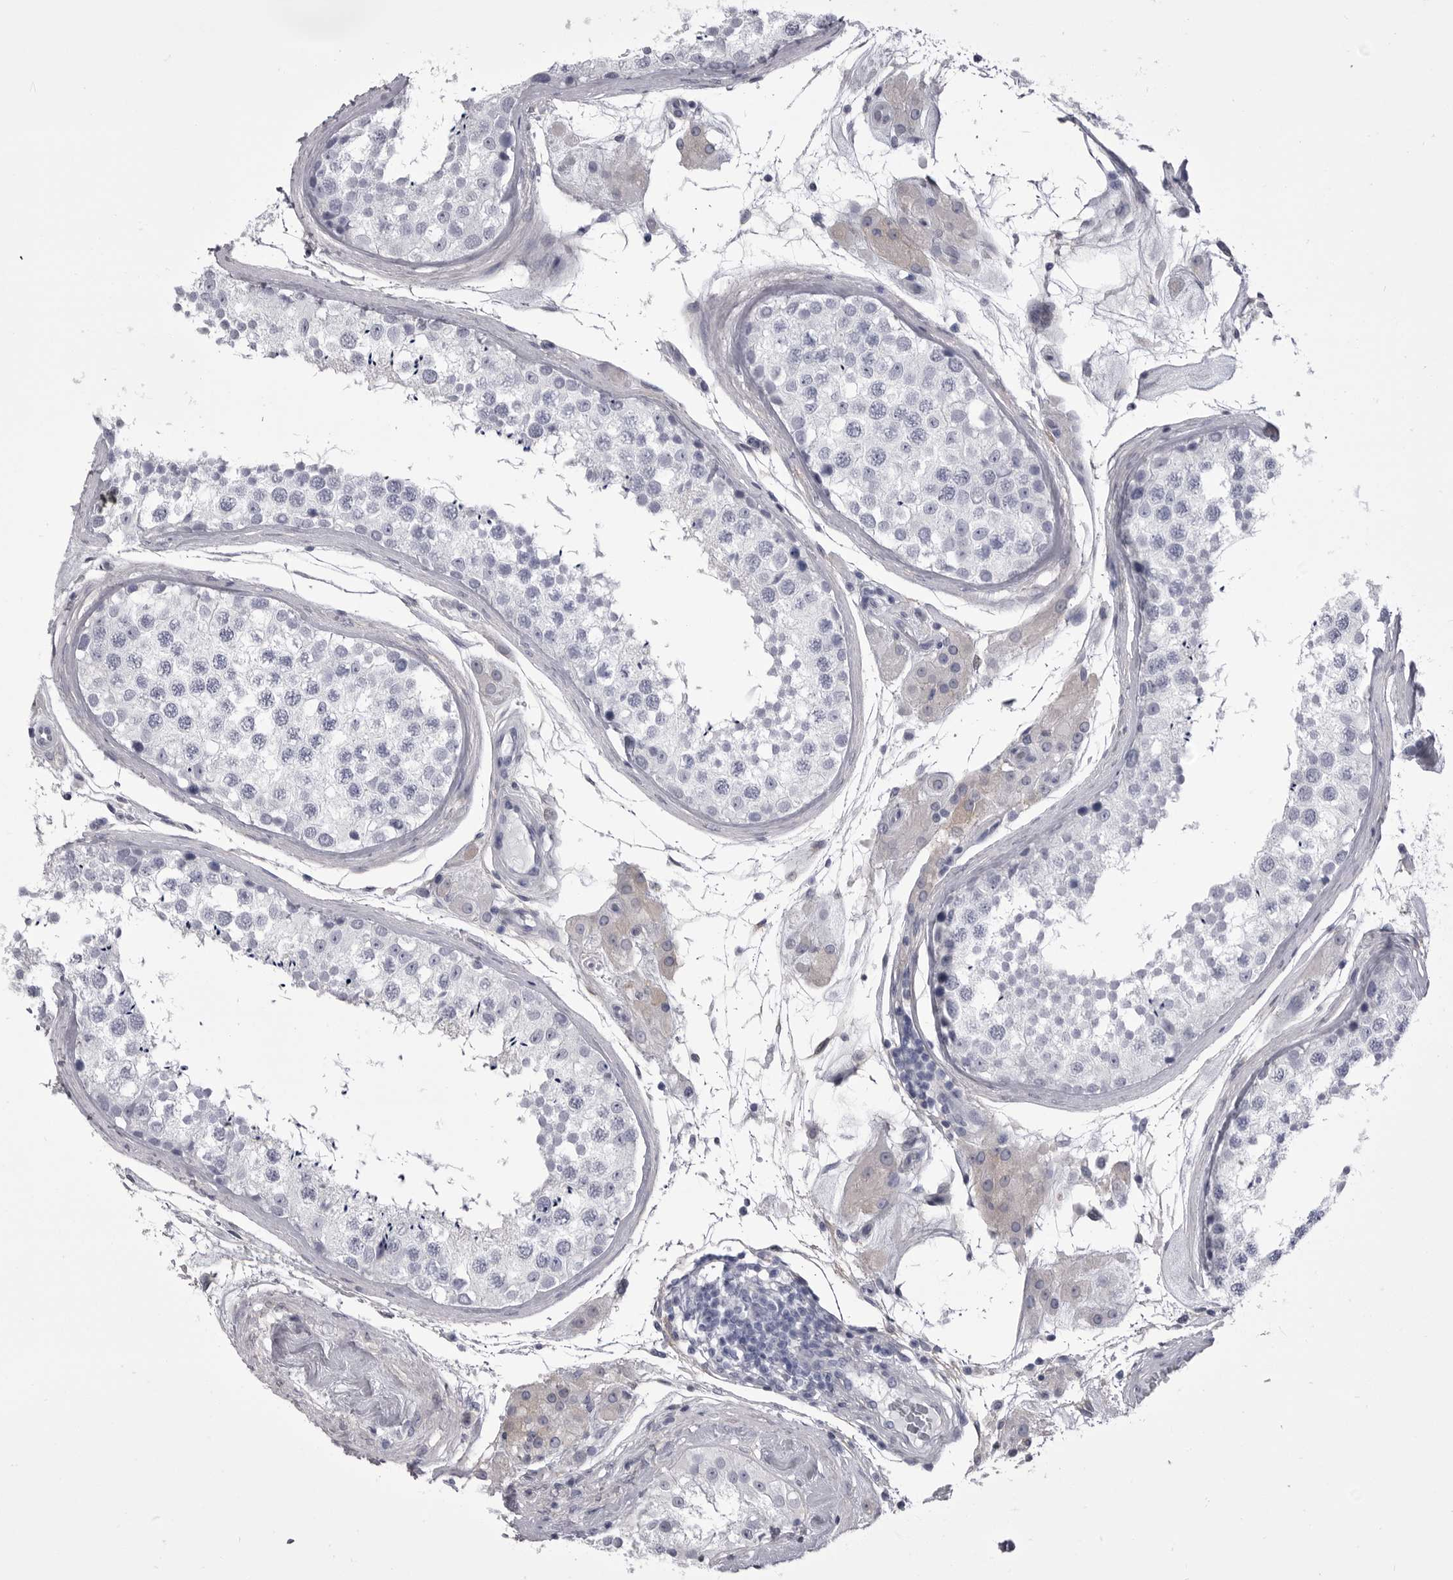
{"staining": {"intensity": "negative", "quantity": "none", "location": "none"}, "tissue": "testis", "cell_type": "Cells in seminiferous ducts", "image_type": "normal", "snomed": [{"axis": "morphology", "description": "Normal tissue, NOS"}, {"axis": "topography", "description": "Testis"}], "caption": "Cells in seminiferous ducts show no significant protein staining in benign testis. The staining was performed using DAB (3,3'-diaminobenzidine) to visualize the protein expression in brown, while the nuclei were stained in blue with hematoxylin (Magnification: 20x).", "gene": "ANK2", "patient": {"sex": "male", "age": 46}}